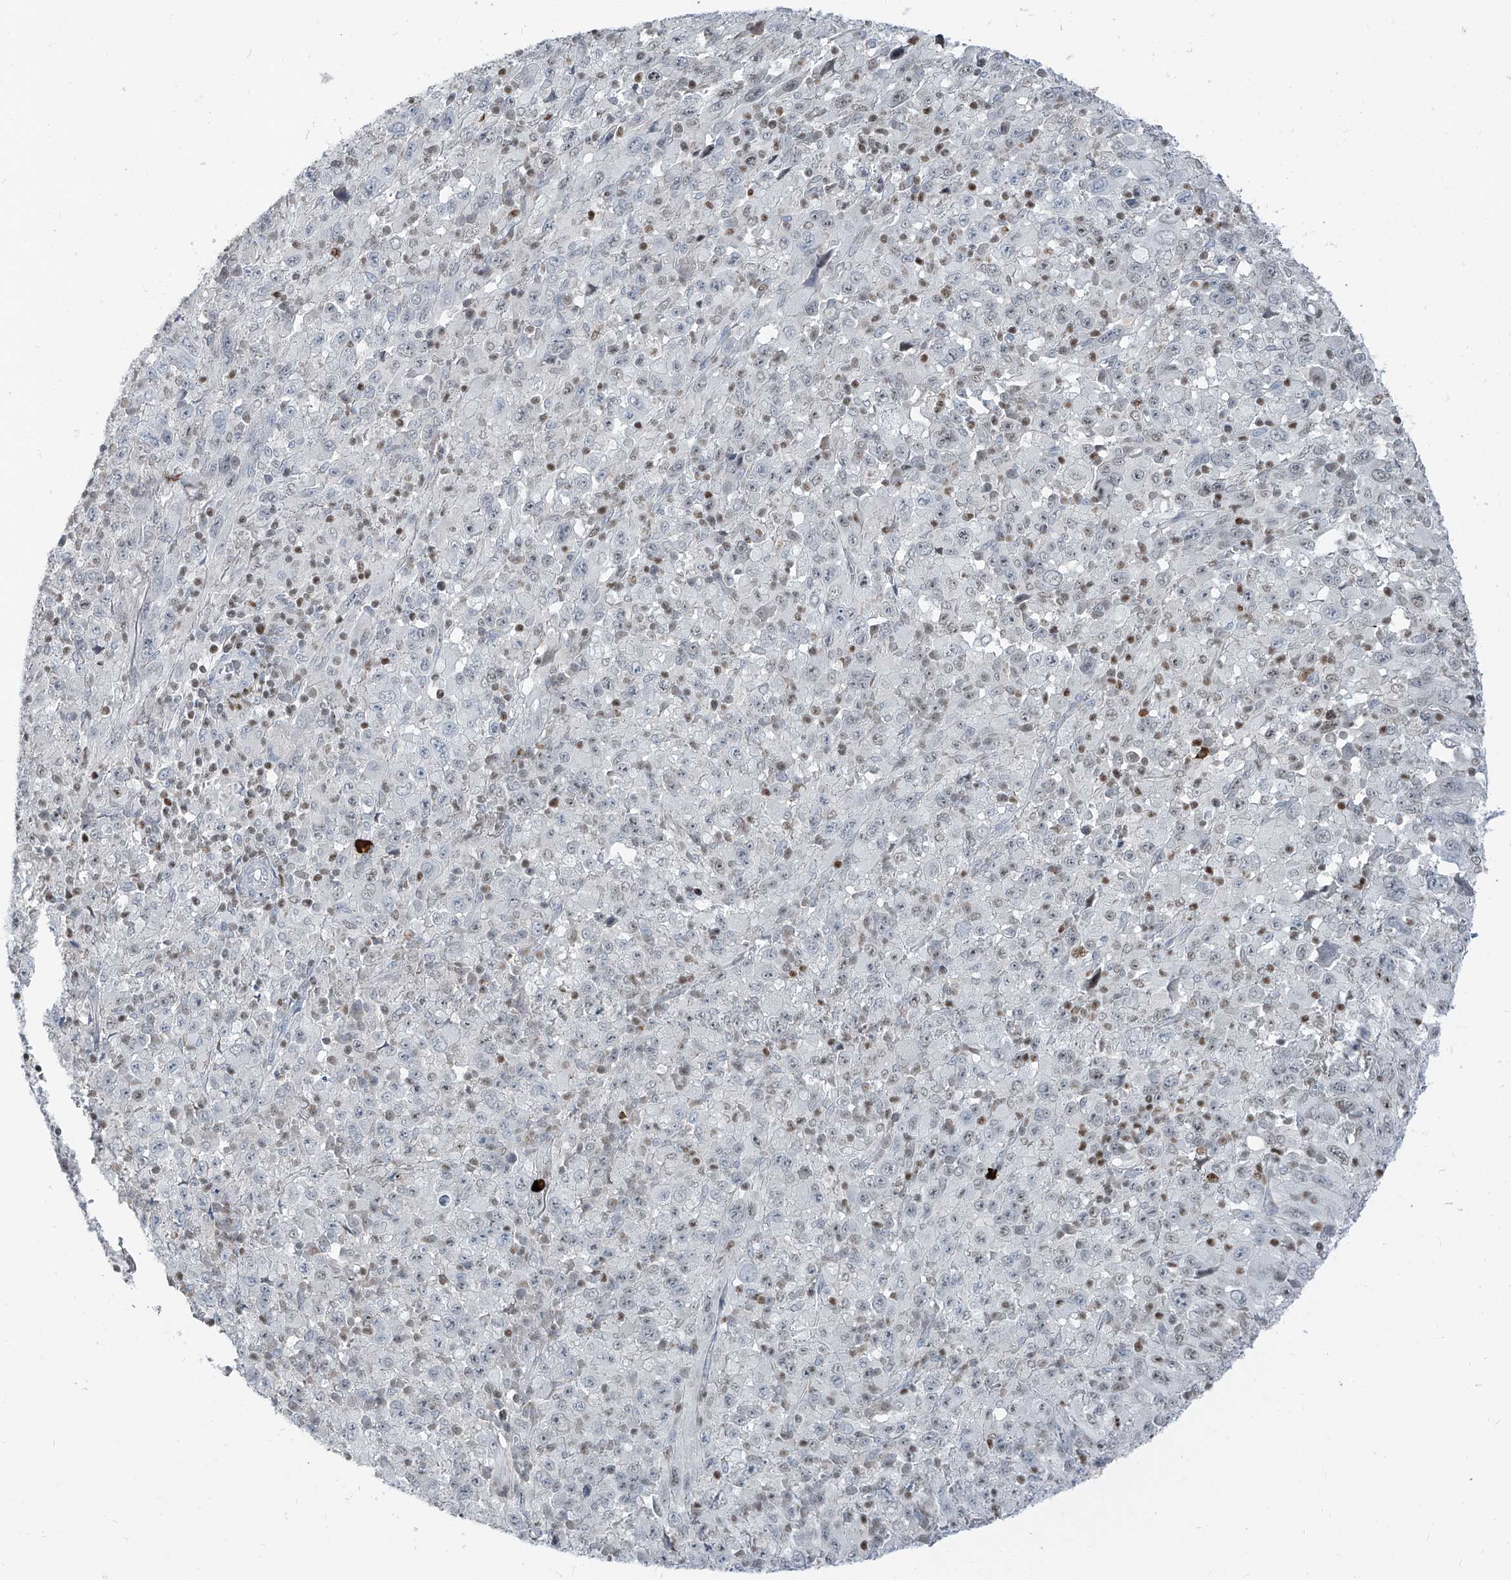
{"staining": {"intensity": "negative", "quantity": "none", "location": "none"}, "tissue": "melanoma", "cell_type": "Tumor cells", "image_type": "cancer", "snomed": [{"axis": "morphology", "description": "Malignant melanoma, Metastatic site"}, {"axis": "topography", "description": "Skin"}], "caption": "The immunohistochemistry photomicrograph has no significant positivity in tumor cells of melanoma tissue. (Immunohistochemistry, brightfield microscopy, high magnification).", "gene": "HOXA3", "patient": {"sex": "female", "age": 56}}